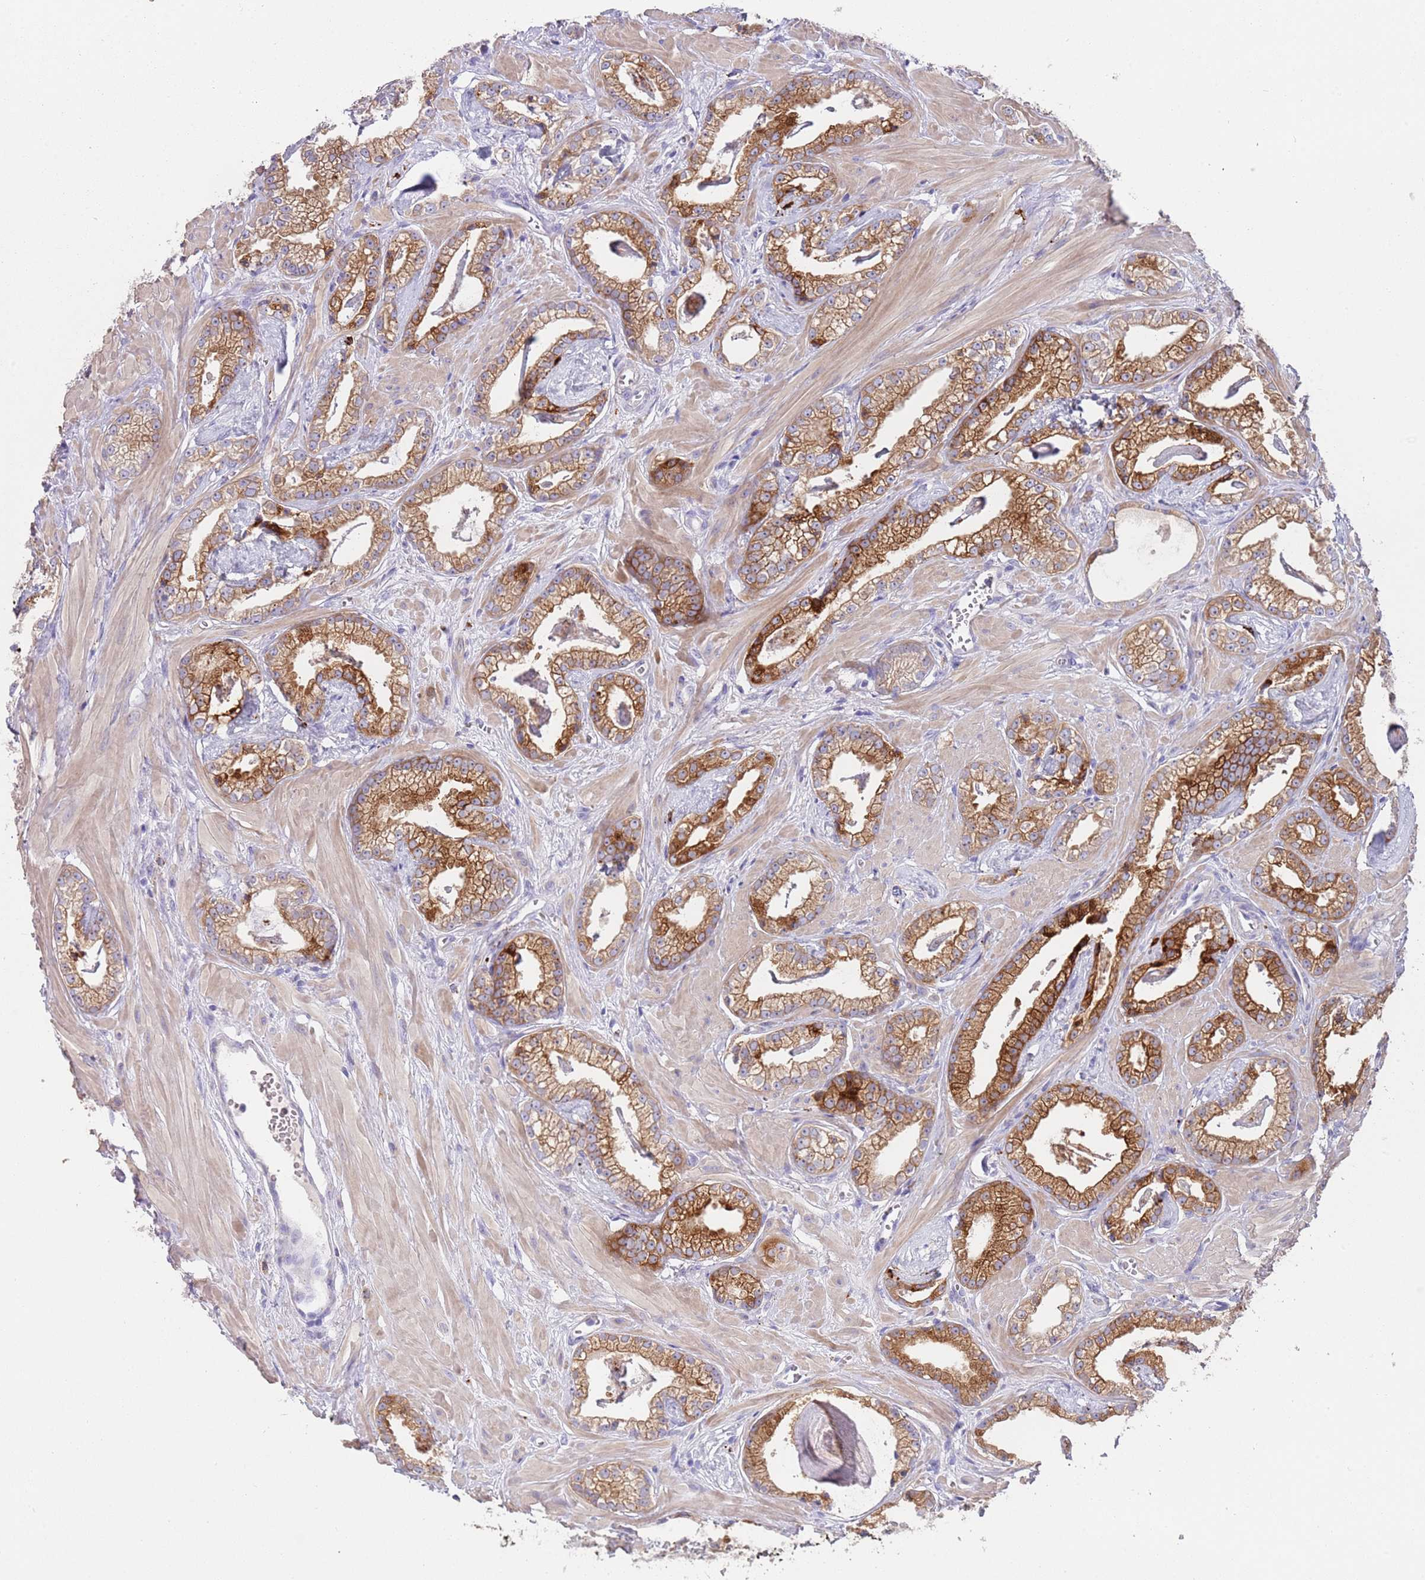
{"staining": {"intensity": "strong", "quantity": "25%-75%", "location": "cytoplasmic/membranous"}, "tissue": "prostate cancer", "cell_type": "Tumor cells", "image_type": "cancer", "snomed": [{"axis": "morphology", "description": "Adenocarcinoma, Low grade"}, {"axis": "topography", "description": "Prostate"}], "caption": "Protein analysis of adenocarcinoma (low-grade) (prostate) tissue shows strong cytoplasmic/membranous staining in approximately 25%-75% of tumor cells. (IHC, brightfield microscopy, high magnification).", "gene": "LRRN3", "patient": {"sex": "male", "age": 60}}